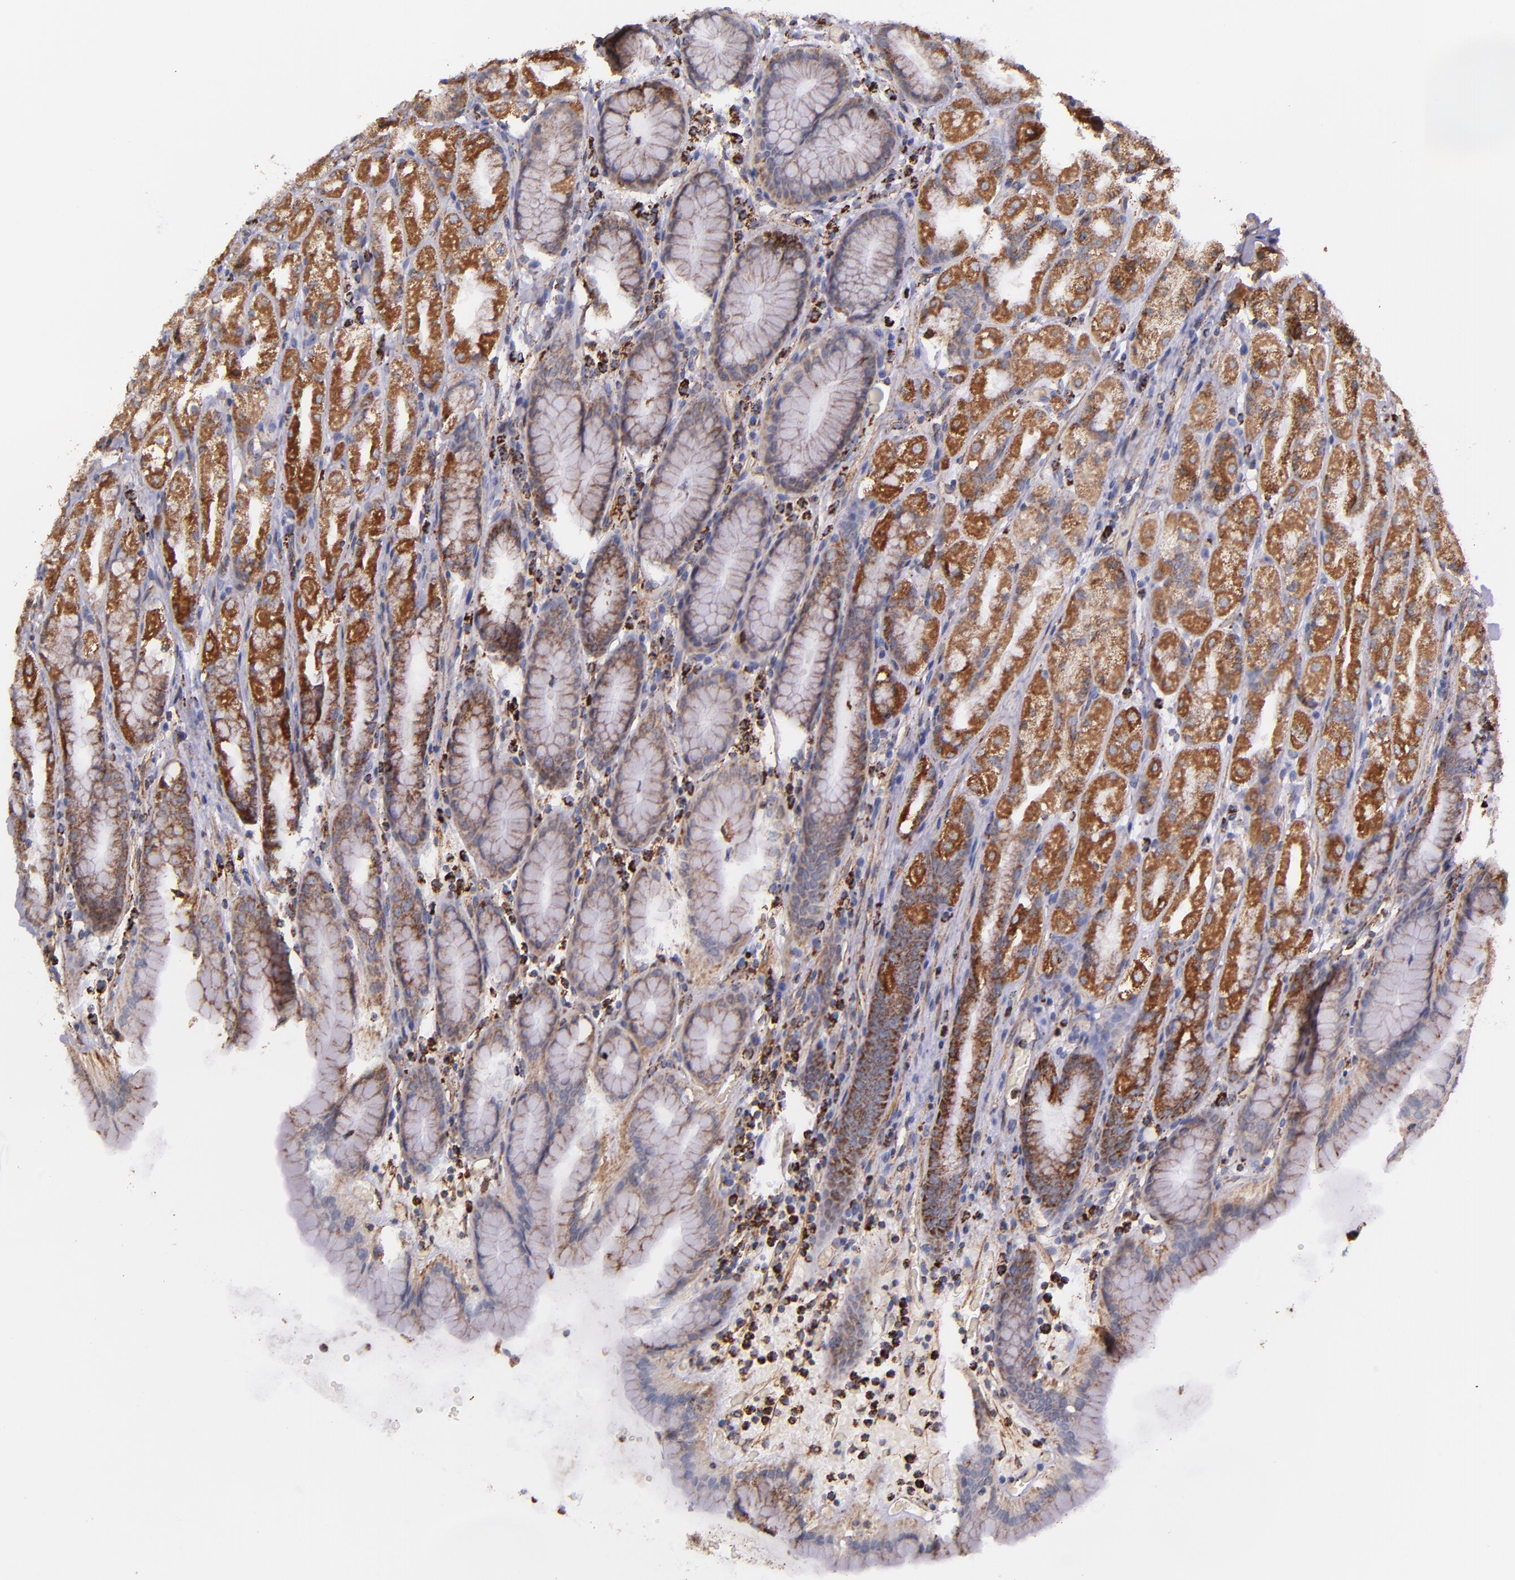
{"staining": {"intensity": "moderate", "quantity": "25%-75%", "location": "cytoplasmic/membranous"}, "tissue": "stomach", "cell_type": "Glandular cells", "image_type": "normal", "snomed": [{"axis": "morphology", "description": "Normal tissue, NOS"}, {"axis": "topography", "description": "Stomach, upper"}], "caption": "Benign stomach reveals moderate cytoplasmic/membranous staining in about 25%-75% of glandular cells.", "gene": "IDH3G", "patient": {"sex": "male", "age": 68}}